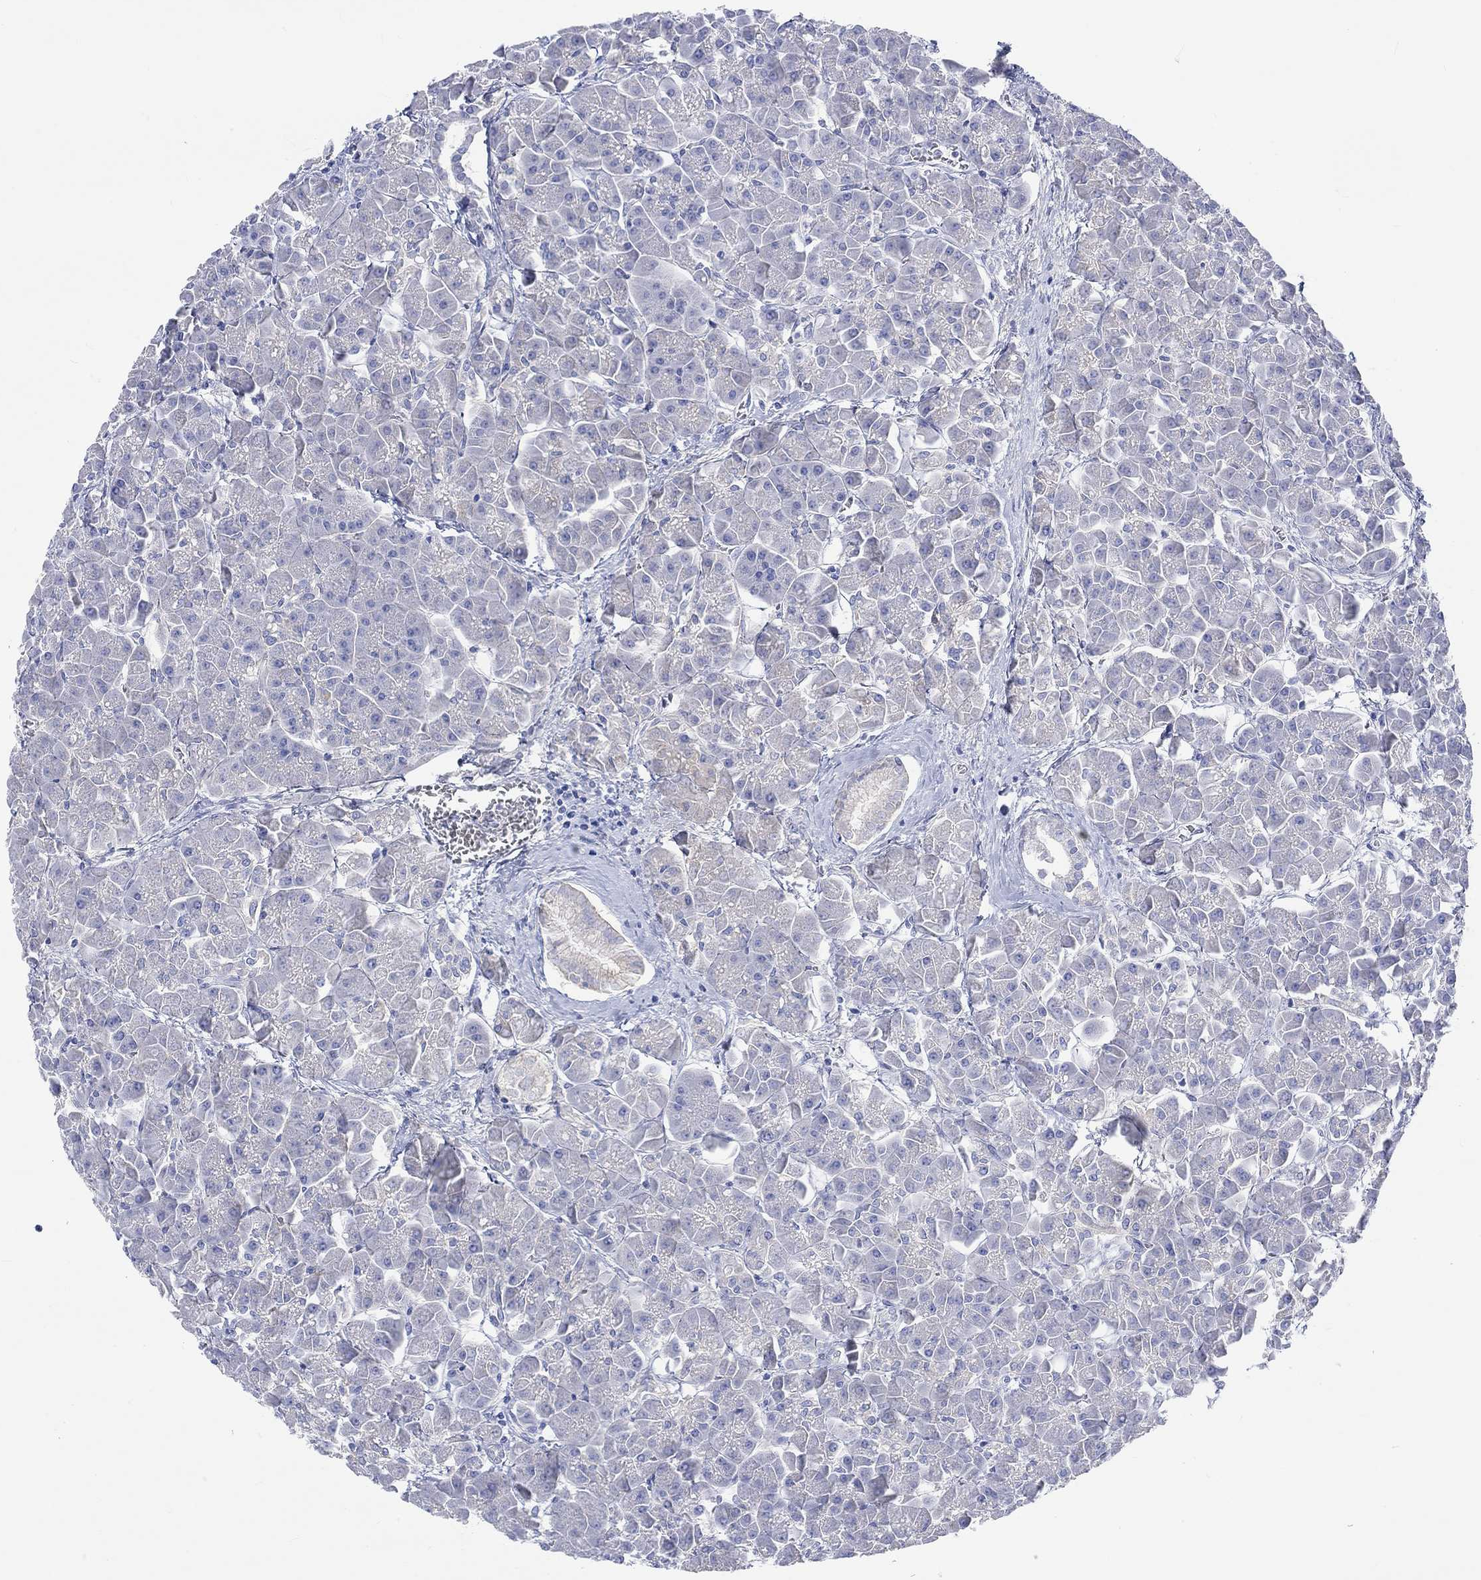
{"staining": {"intensity": "negative", "quantity": "none", "location": "none"}, "tissue": "pancreas", "cell_type": "Exocrine glandular cells", "image_type": "normal", "snomed": [{"axis": "morphology", "description": "Normal tissue, NOS"}, {"axis": "topography", "description": "Pancreas"}], "caption": "A micrograph of human pancreas is negative for staining in exocrine glandular cells. The staining is performed using DAB brown chromogen with nuclei counter-stained in using hematoxylin.", "gene": "REEP6", "patient": {"sex": "male", "age": 70}}